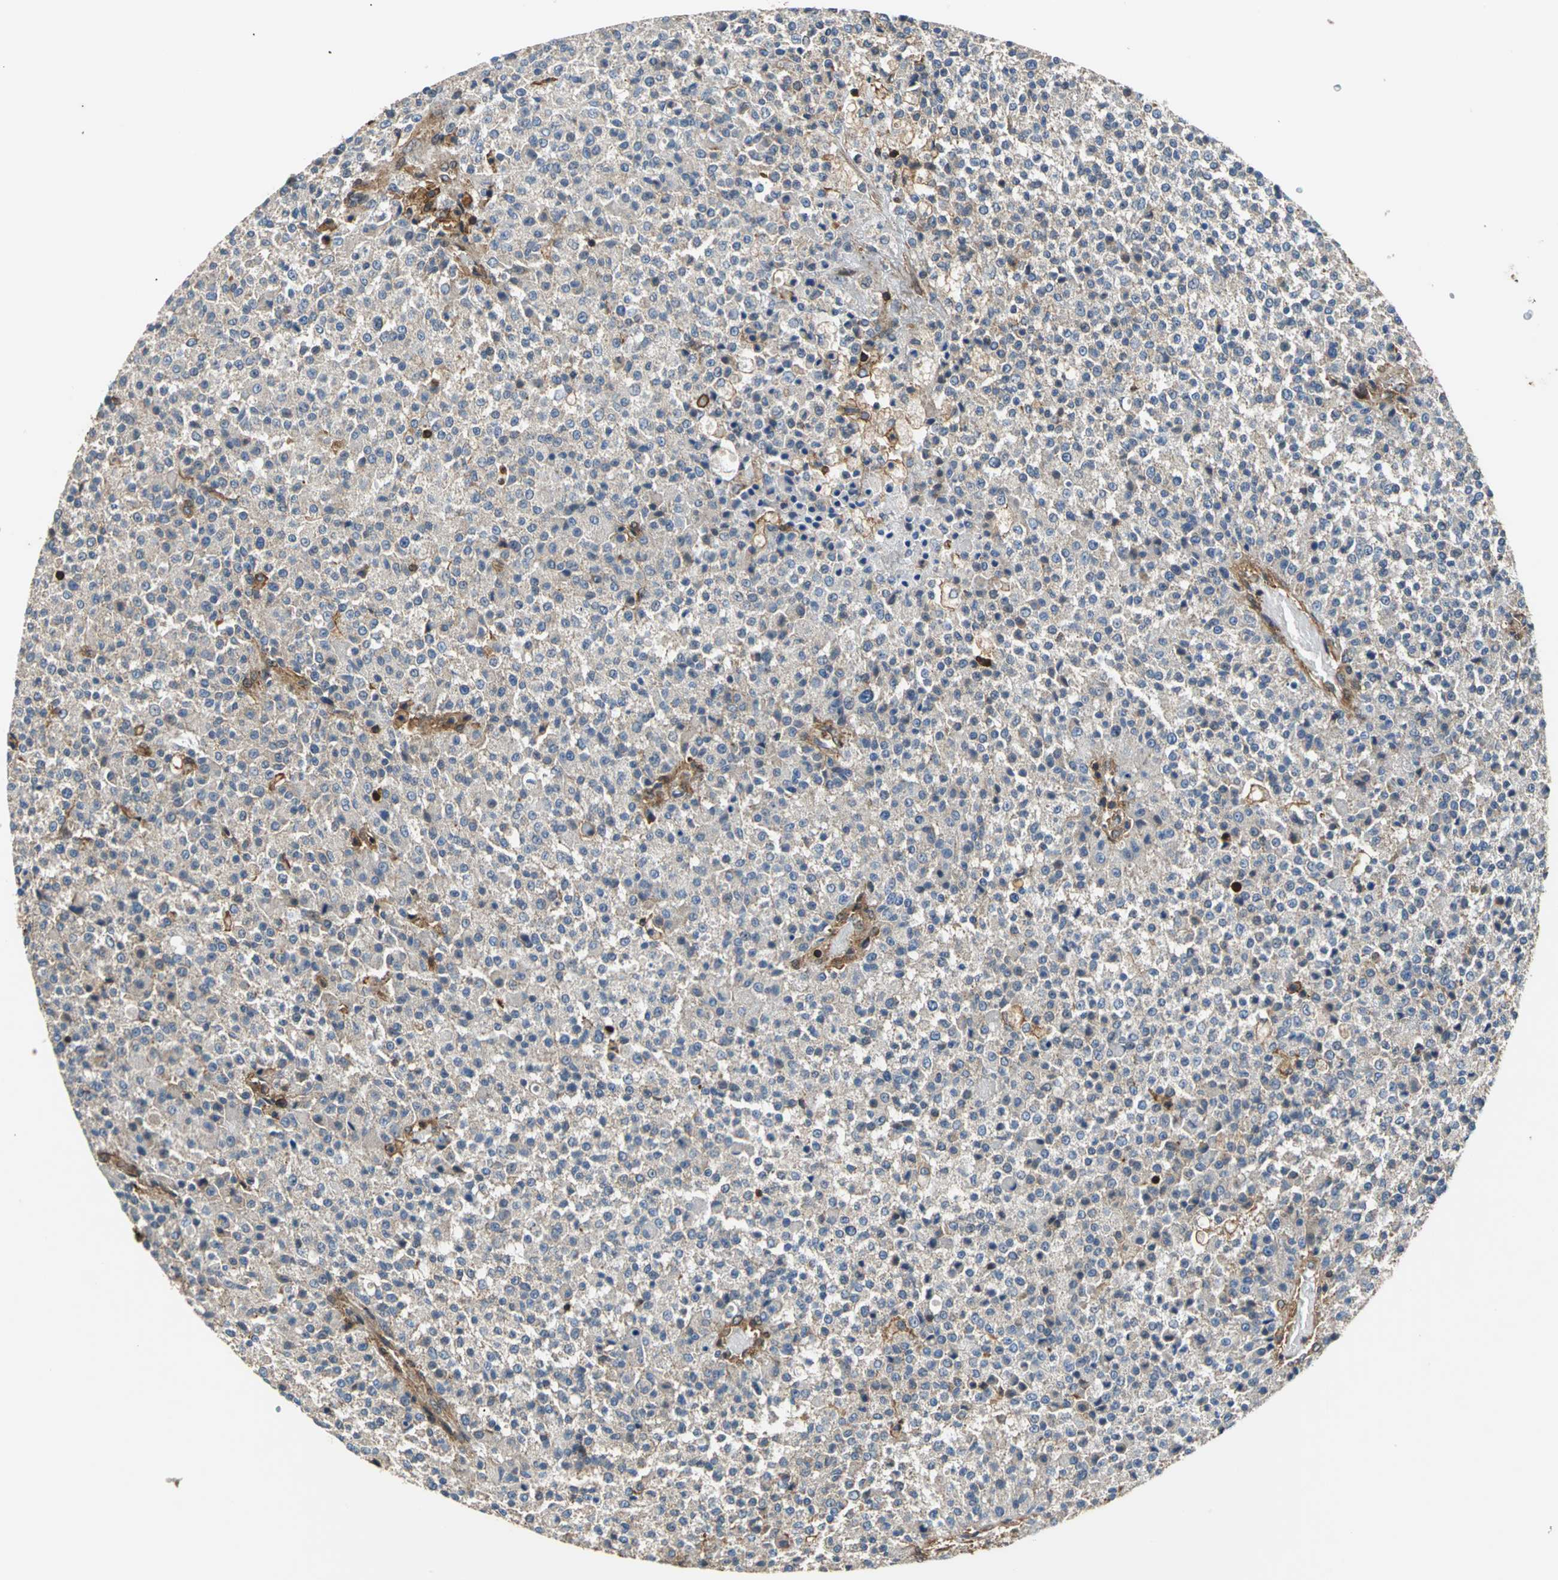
{"staining": {"intensity": "weak", "quantity": "25%-75%", "location": "cytoplasmic/membranous"}, "tissue": "testis cancer", "cell_type": "Tumor cells", "image_type": "cancer", "snomed": [{"axis": "morphology", "description": "Seminoma, NOS"}, {"axis": "topography", "description": "Testis"}], "caption": "Immunohistochemical staining of seminoma (testis) reveals low levels of weak cytoplasmic/membranous protein staining in approximately 25%-75% of tumor cells.", "gene": "PARVA", "patient": {"sex": "male", "age": 59}}